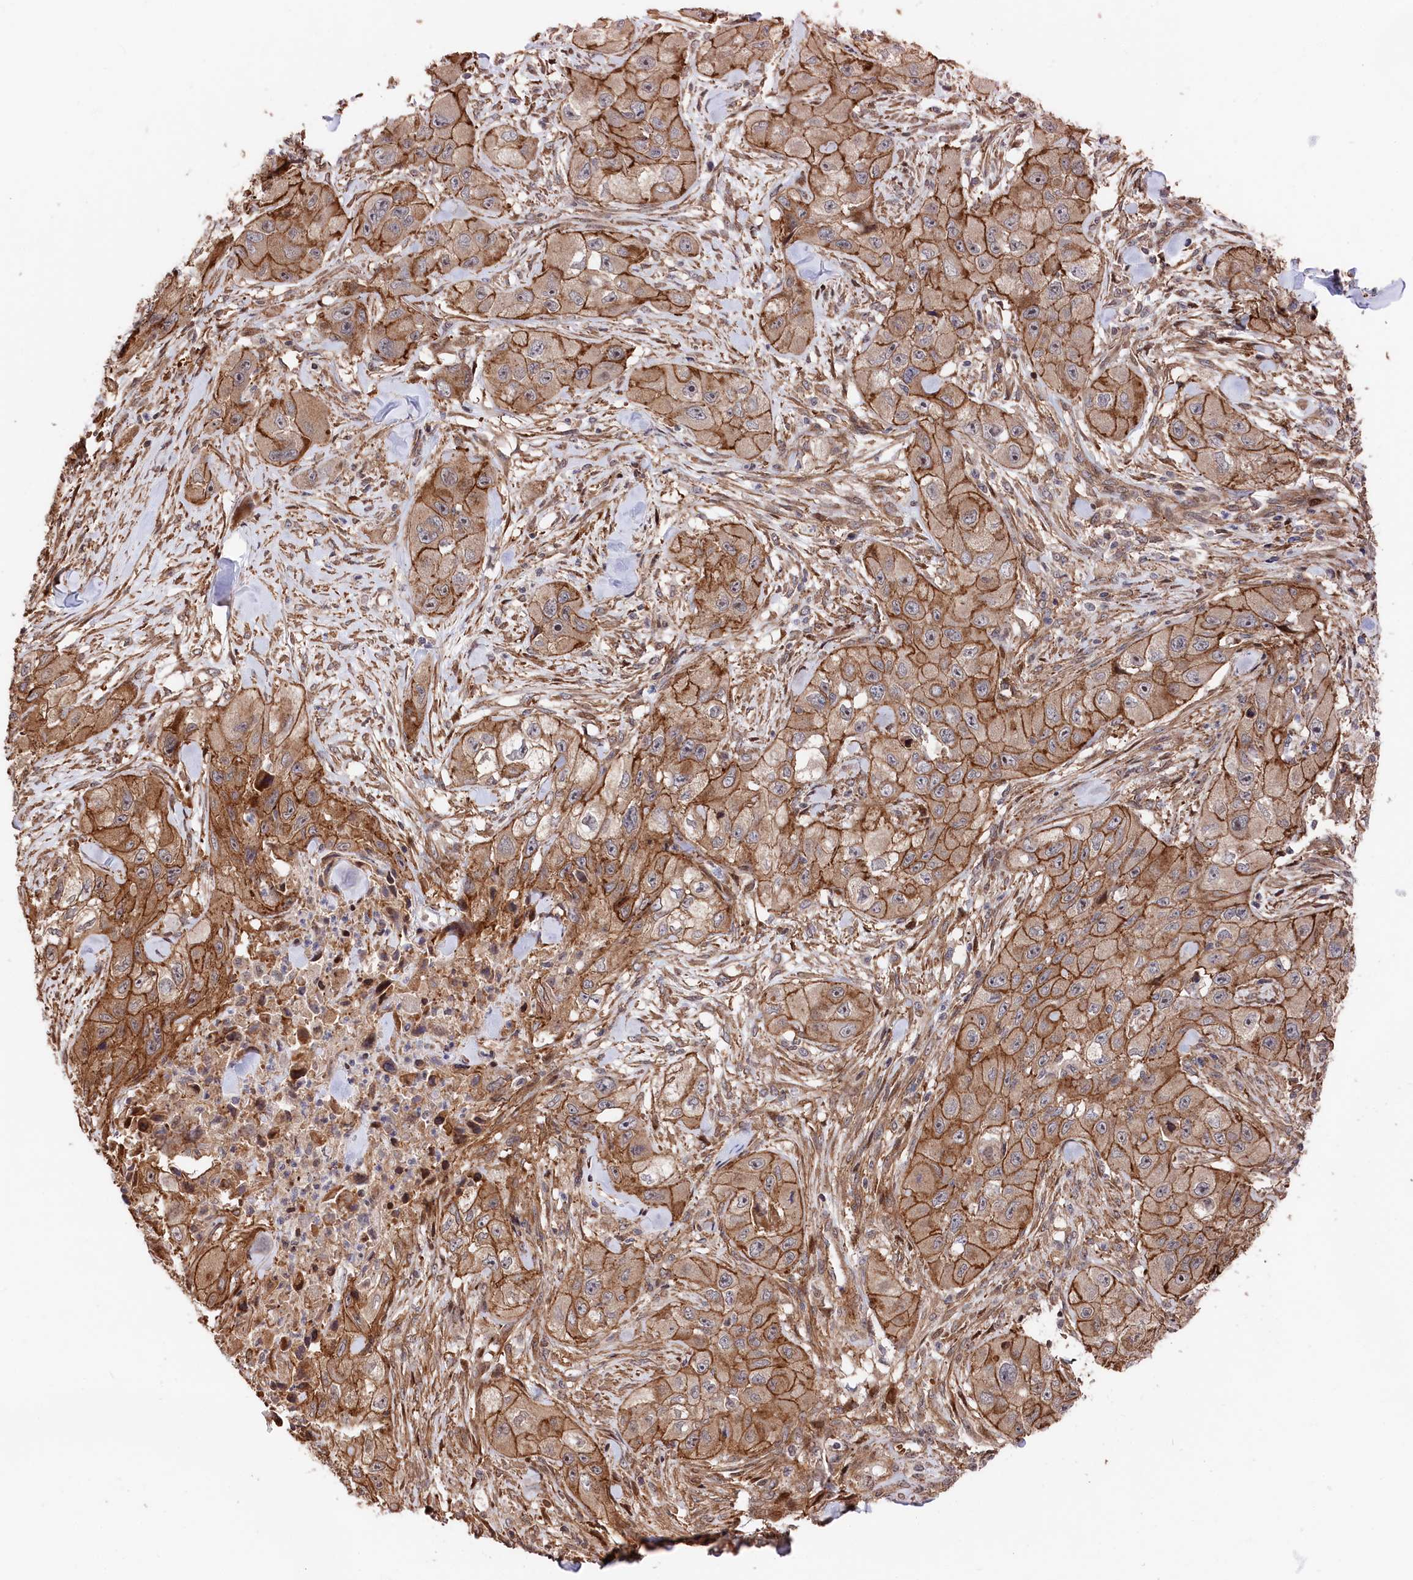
{"staining": {"intensity": "strong", "quantity": ">75%", "location": "cytoplasmic/membranous"}, "tissue": "skin cancer", "cell_type": "Tumor cells", "image_type": "cancer", "snomed": [{"axis": "morphology", "description": "Squamous cell carcinoma, NOS"}, {"axis": "topography", "description": "Skin"}, {"axis": "topography", "description": "Subcutis"}], "caption": "Immunohistochemical staining of human skin cancer displays strong cytoplasmic/membranous protein staining in approximately >75% of tumor cells.", "gene": "TNKS1BP1", "patient": {"sex": "male", "age": 73}}